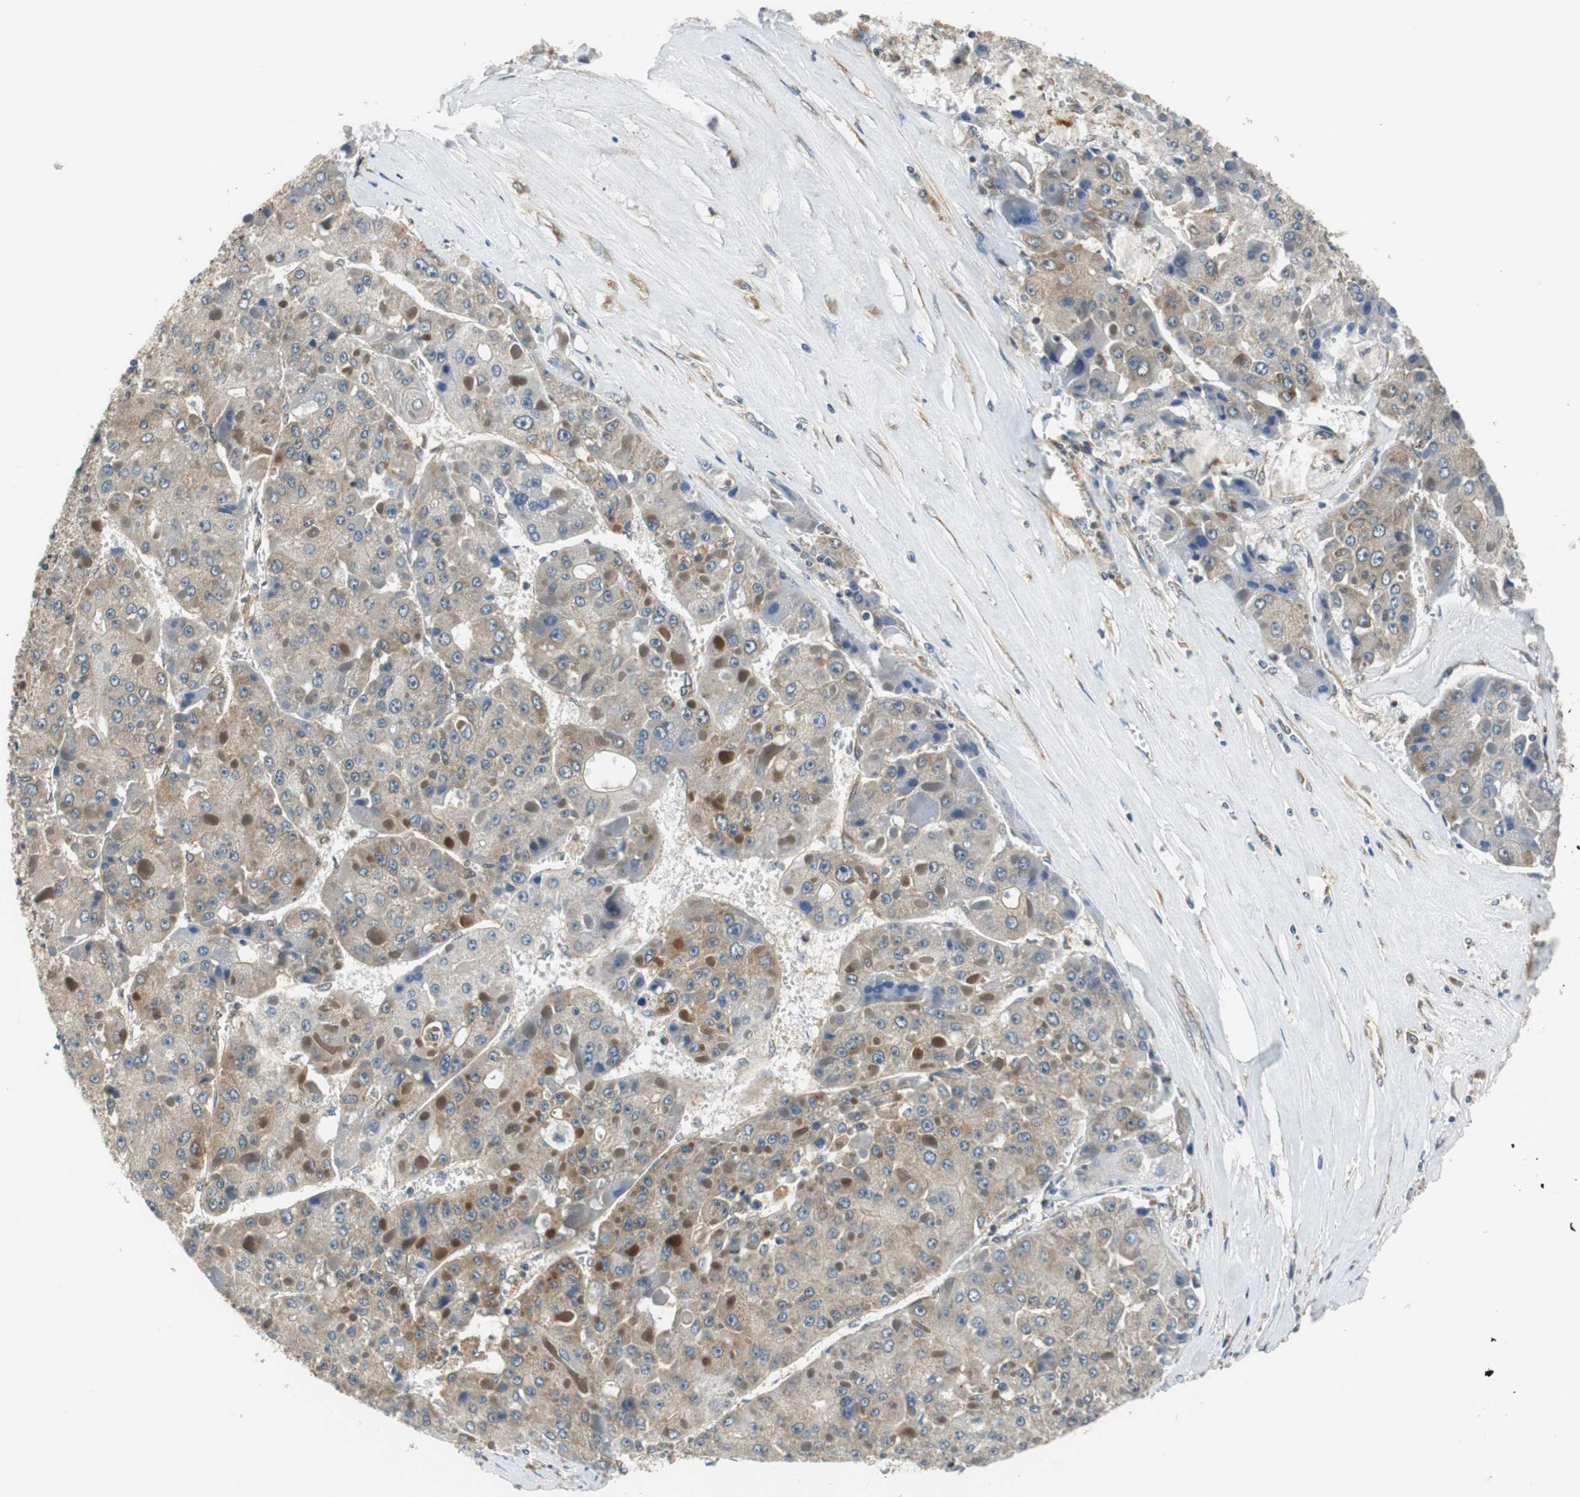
{"staining": {"intensity": "moderate", "quantity": ">75%", "location": "cytoplasmic/membranous"}, "tissue": "liver cancer", "cell_type": "Tumor cells", "image_type": "cancer", "snomed": [{"axis": "morphology", "description": "Carcinoma, Hepatocellular, NOS"}, {"axis": "topography", "description": "Liver"}], "caption": "Immunohistochemical staining of human liver cancer (hepatocellular carcinoma) demonstrates moderate cytoplasmic/membranous protein expression in approximately >75% of tumor cells. (Brightfield microscopy of DAB IHC at high magnification).", "gene": "CNOT3", "patient": {"sex": "female", "age": 73}}